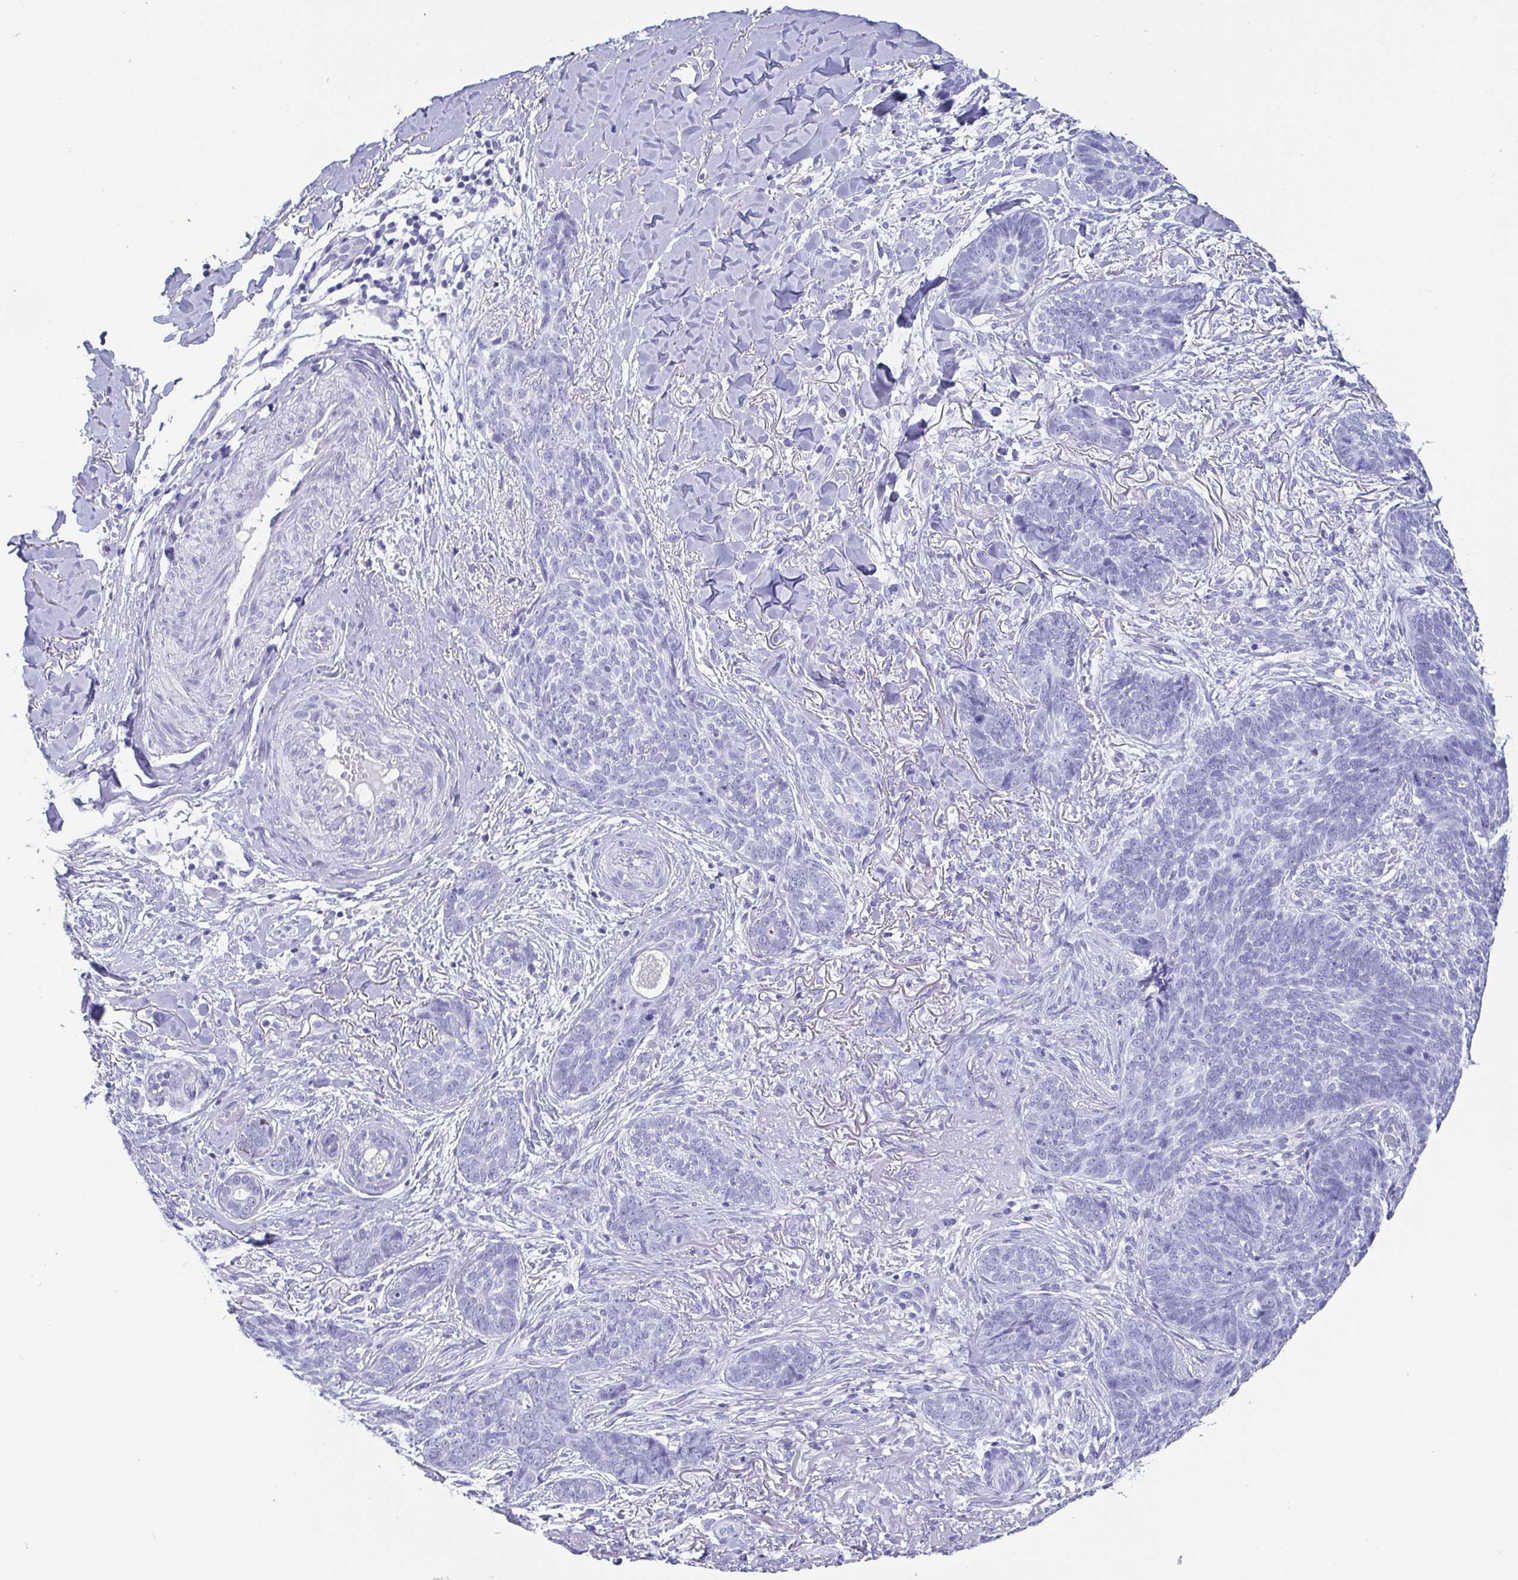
{"staining": {"intensity": "negative", "quantity": "none", "location": "none"}, "tissue": "skin cancer", "cell_type": "Tumor cells", "image_type": "cancer", "snomed": [{"axis": "morphology", "description": "Basal cell carcinoma"}, {"axis": "topography", "description": "Skin"}, {"axis": "topography", "description": "Skin of face"}], "caption": "Skin cancer (basal cell carcinoma) was stained to show a protein in brown. There is no significant staining in tumor cells.", "gene": "SCGN", "patient": {"sex": "male", "age": 88}}